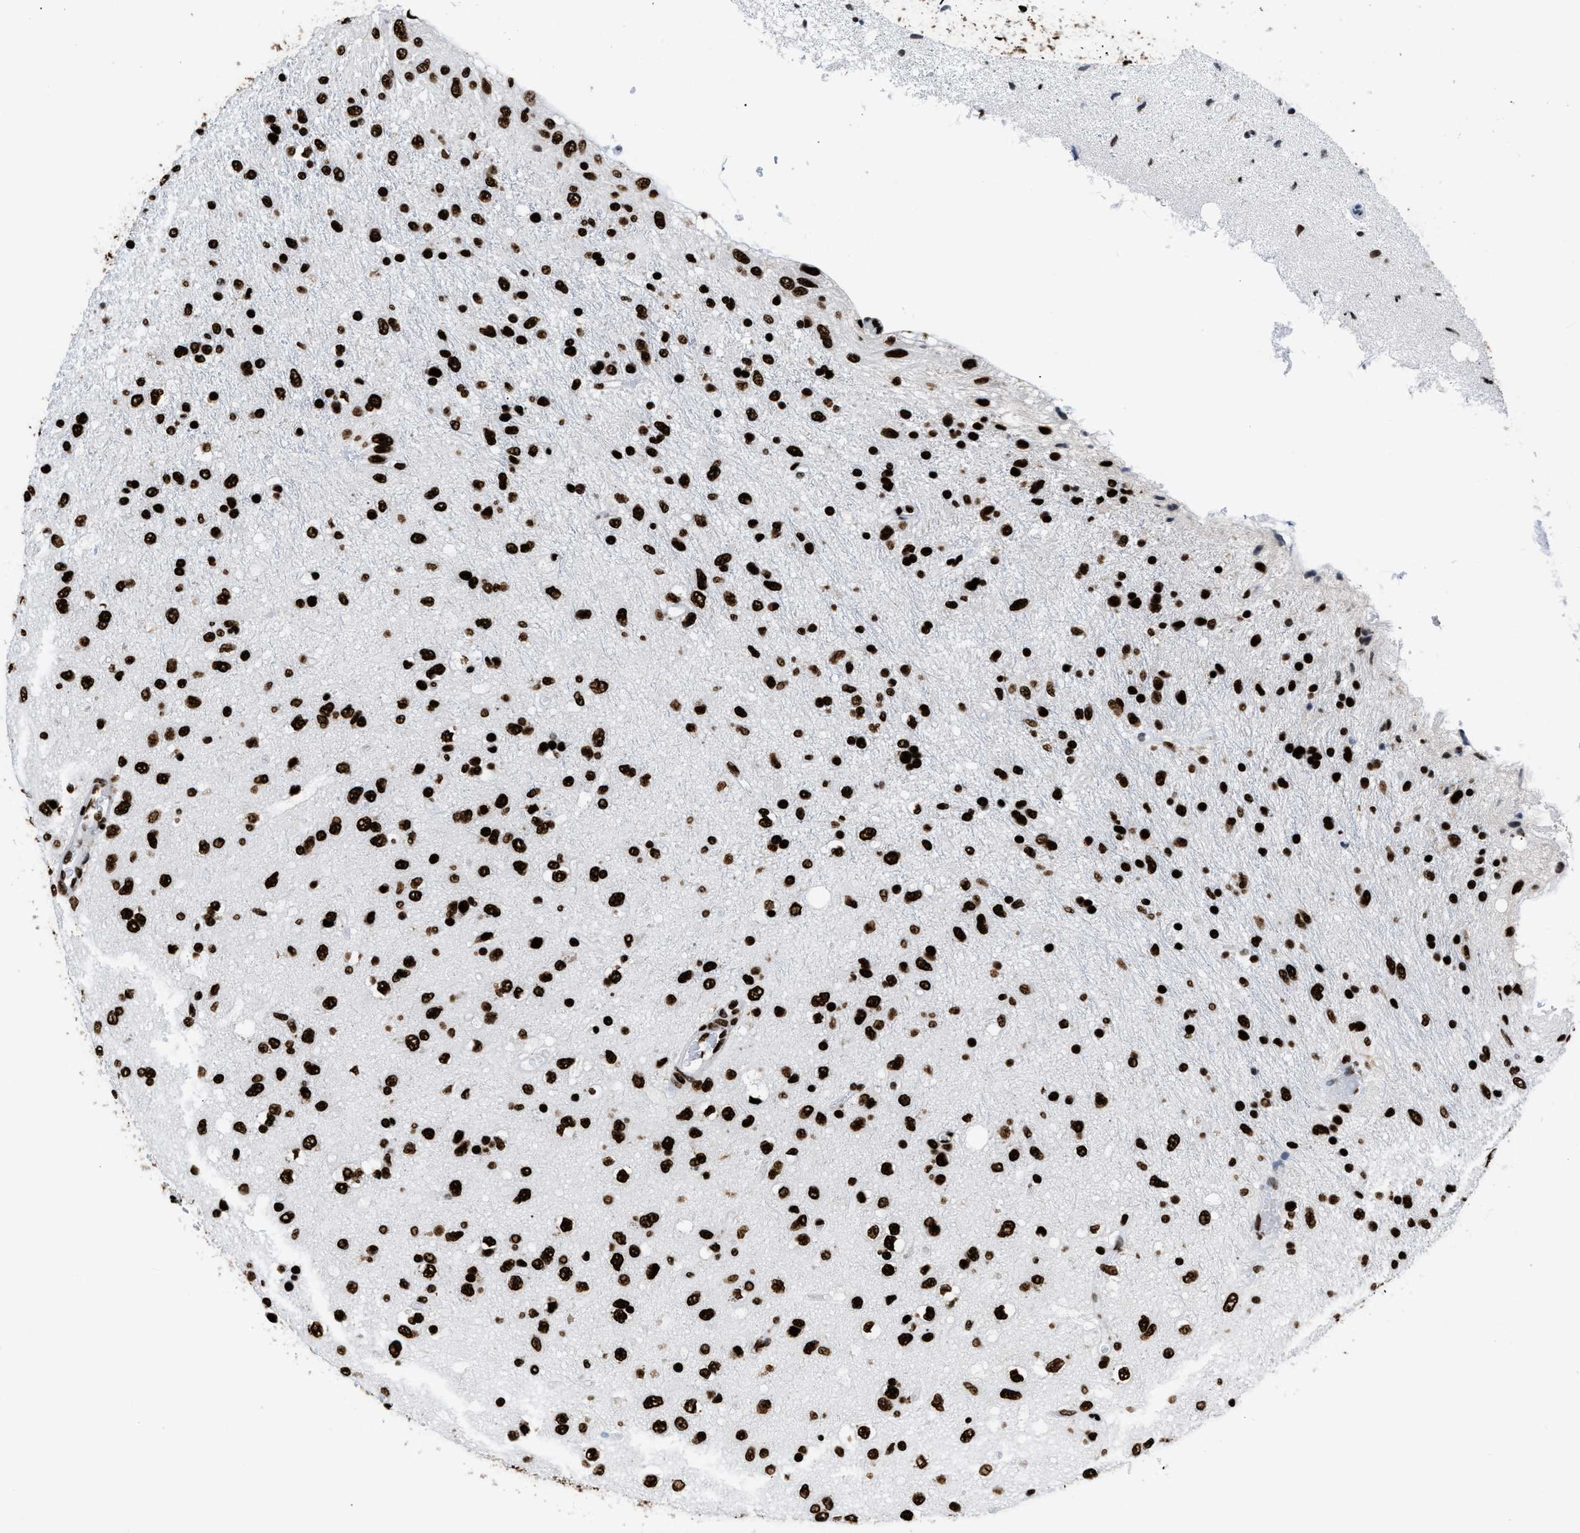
{"staining": {"intensity": "strong", "quantity": "25%-75%", "location": "nuclear"}, "tissue": "glioma", "cell_type": "Tumor cells", "image_type": "cancer", "snomed": [{"axis": "morphology", "description": "Glioma, malignant, Low grade"}, {"axis": "topography", "description": "Brain"}], "caption": "The histopathology image exhibits immunohistochemical staining of malignant glioma (low-grade). There is strong nuclear expression is appreciated in about 25%-75% of tumor cells.", "gene": "HNRNPM", "patient": {"sex": "male", "age": 77}}